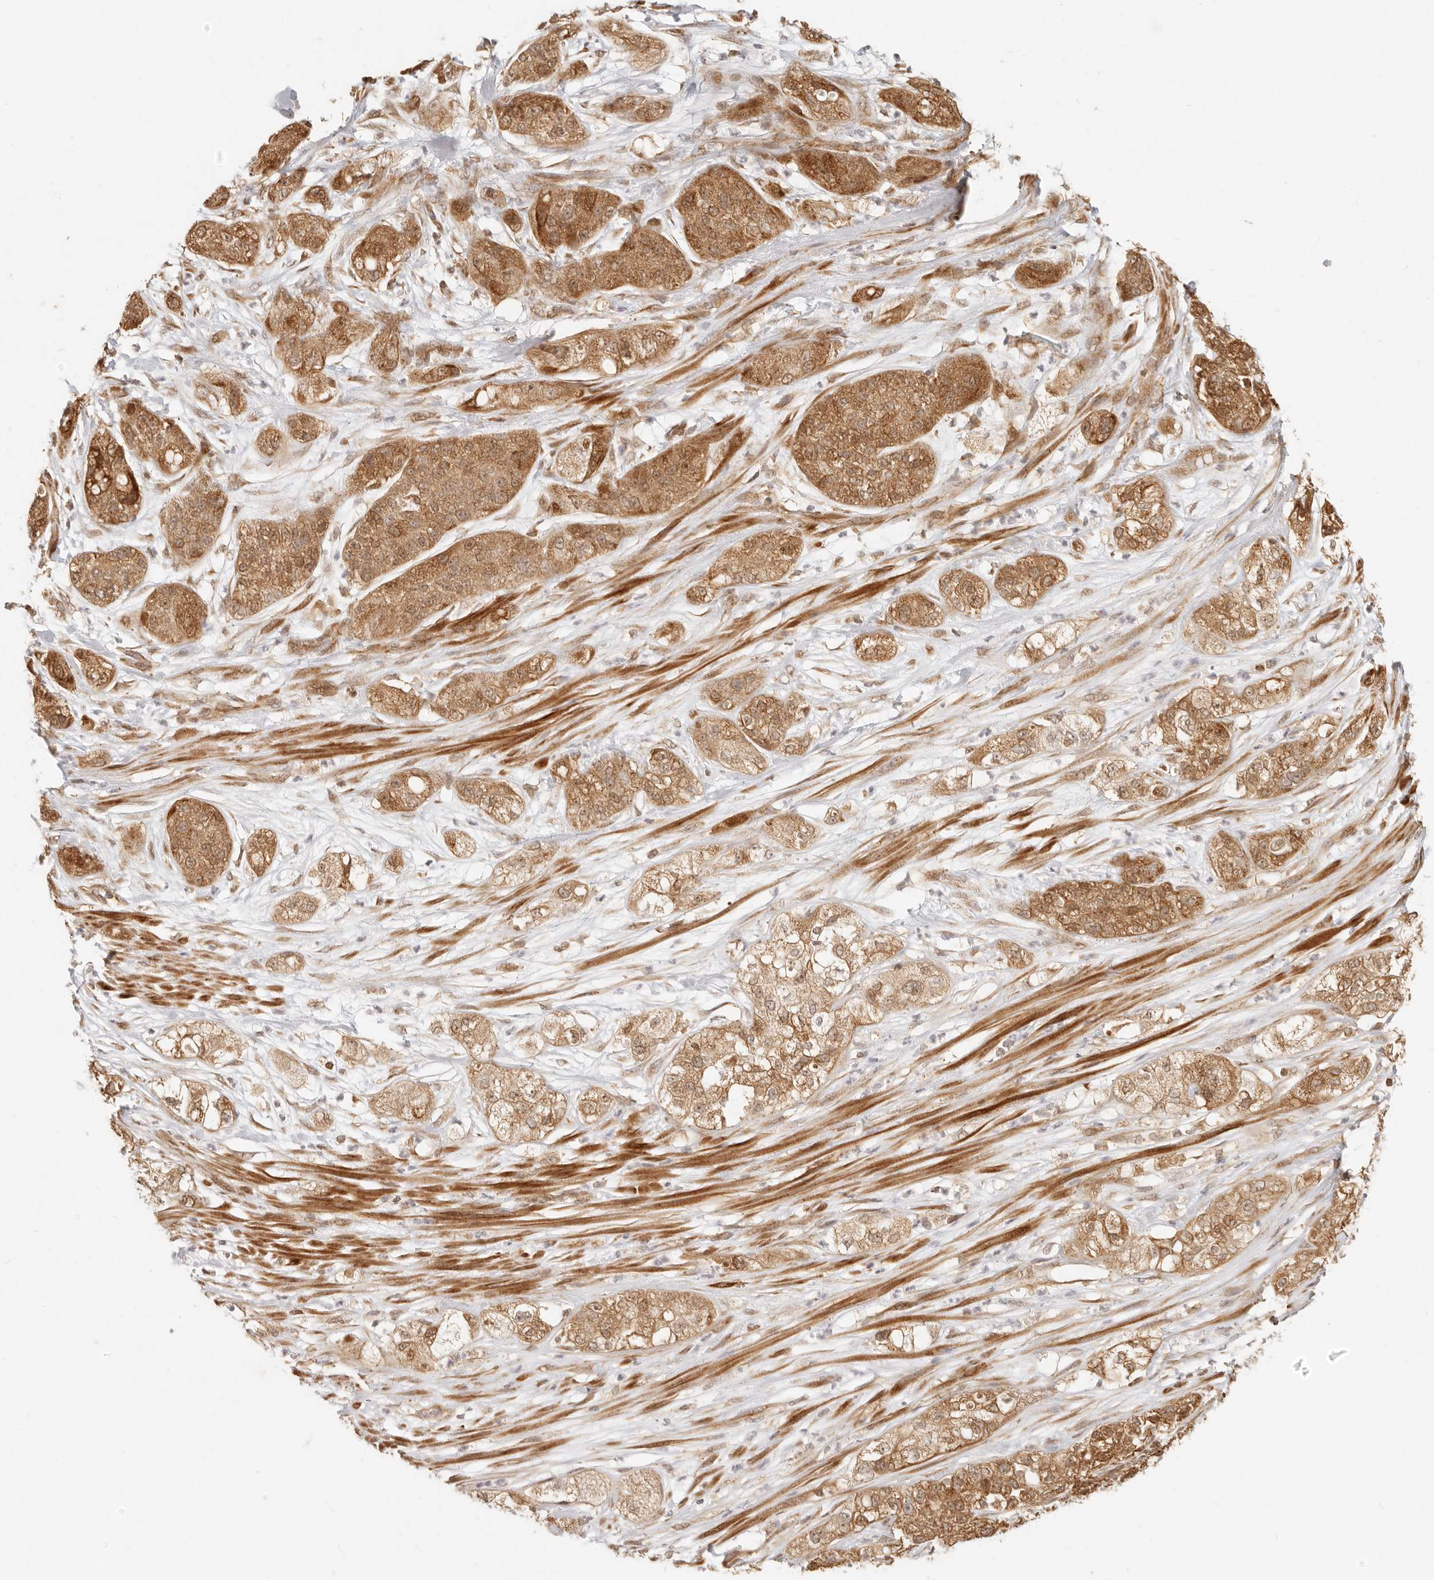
{"staining": {"intensity": "moderate", "quantity": ">75%", "location": "cytoplasmic/membranous"}, "tissue": "pancreatic cancer", "cell_type": "Tumor cells", "image_type": "cancer", "snomed": [{"axis": "morphology", "description": "Adenocarcinoma, NOS"}, {"axis": "topography", "description": "Pancreas"}], "caption": "Immunohistochemistry (IHC) histopathology image of neoplastic tissue: pancreatic adenocarcinoma stained using immunohistochemistry (IHC) reveals medium levels of moderate protein expression localized specifically in the cytoplasmic/membranous of tumor cells, appearing as a cytoplasmic/membranous brown color.", "gene": "TIMM17A", "patient": {"sex": "female", "age": 78}}